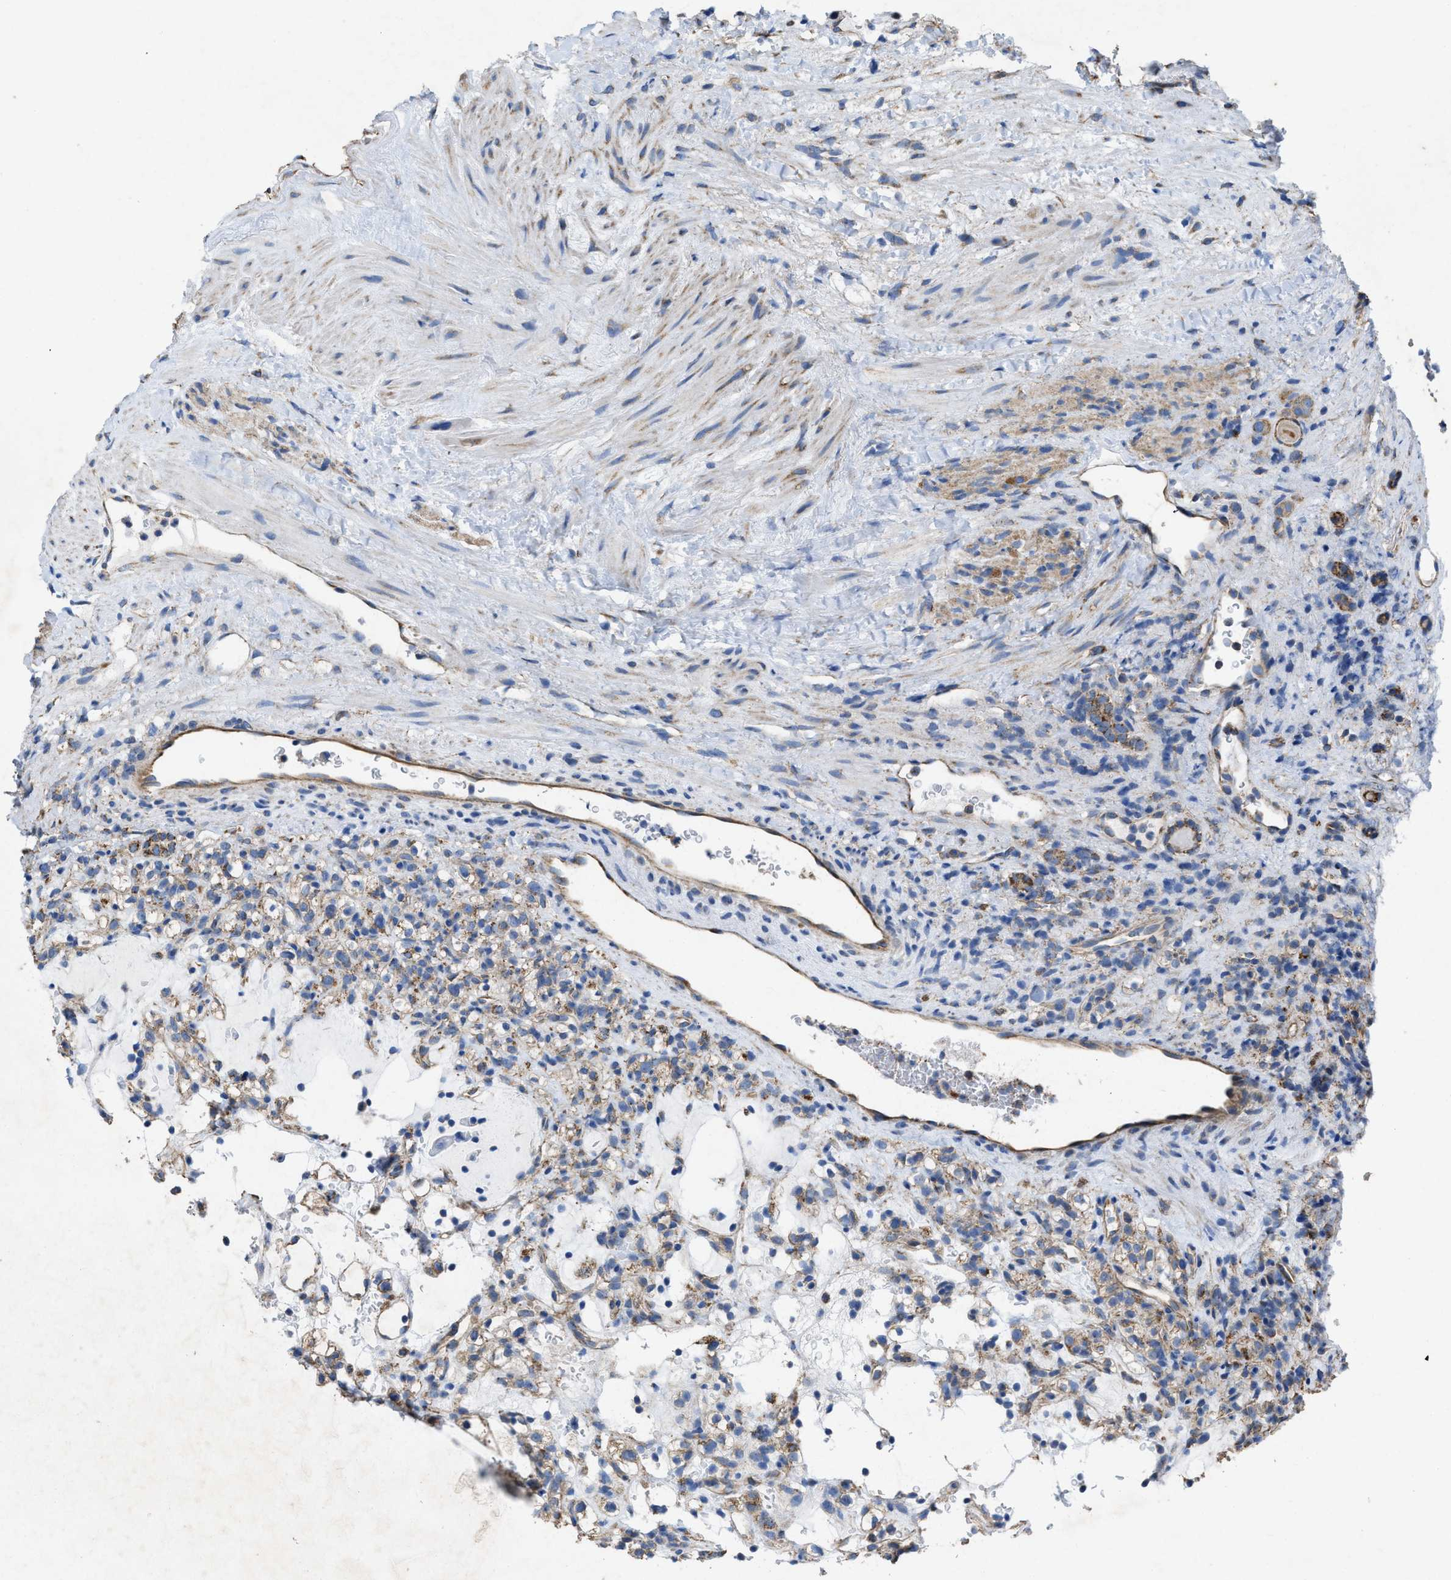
{"staining": {"intensity": "weak", "quantity": ">75%", "location": "cytoplasmic/membranous"}, "tissue": "renal cancer", "cell_type": "Tumor cells", "image_type": "cancer", "snomed": [{"axis": "morphology", "description": "Normal tissue, NOS"}, {"axis": "morphology", "description": "Adenocarcinoma, NOS"}, {"axis": "topography", "description": "Kidney"}], "caption": "The photomicrograph reveals immunohistochemical staining of renal cancer. There is weak cytoplasmic/membranous positivity is present in about >75% of tumor cells.", "gene": "DOLPP1", "patient": {"sex": "female", "age": 72}}